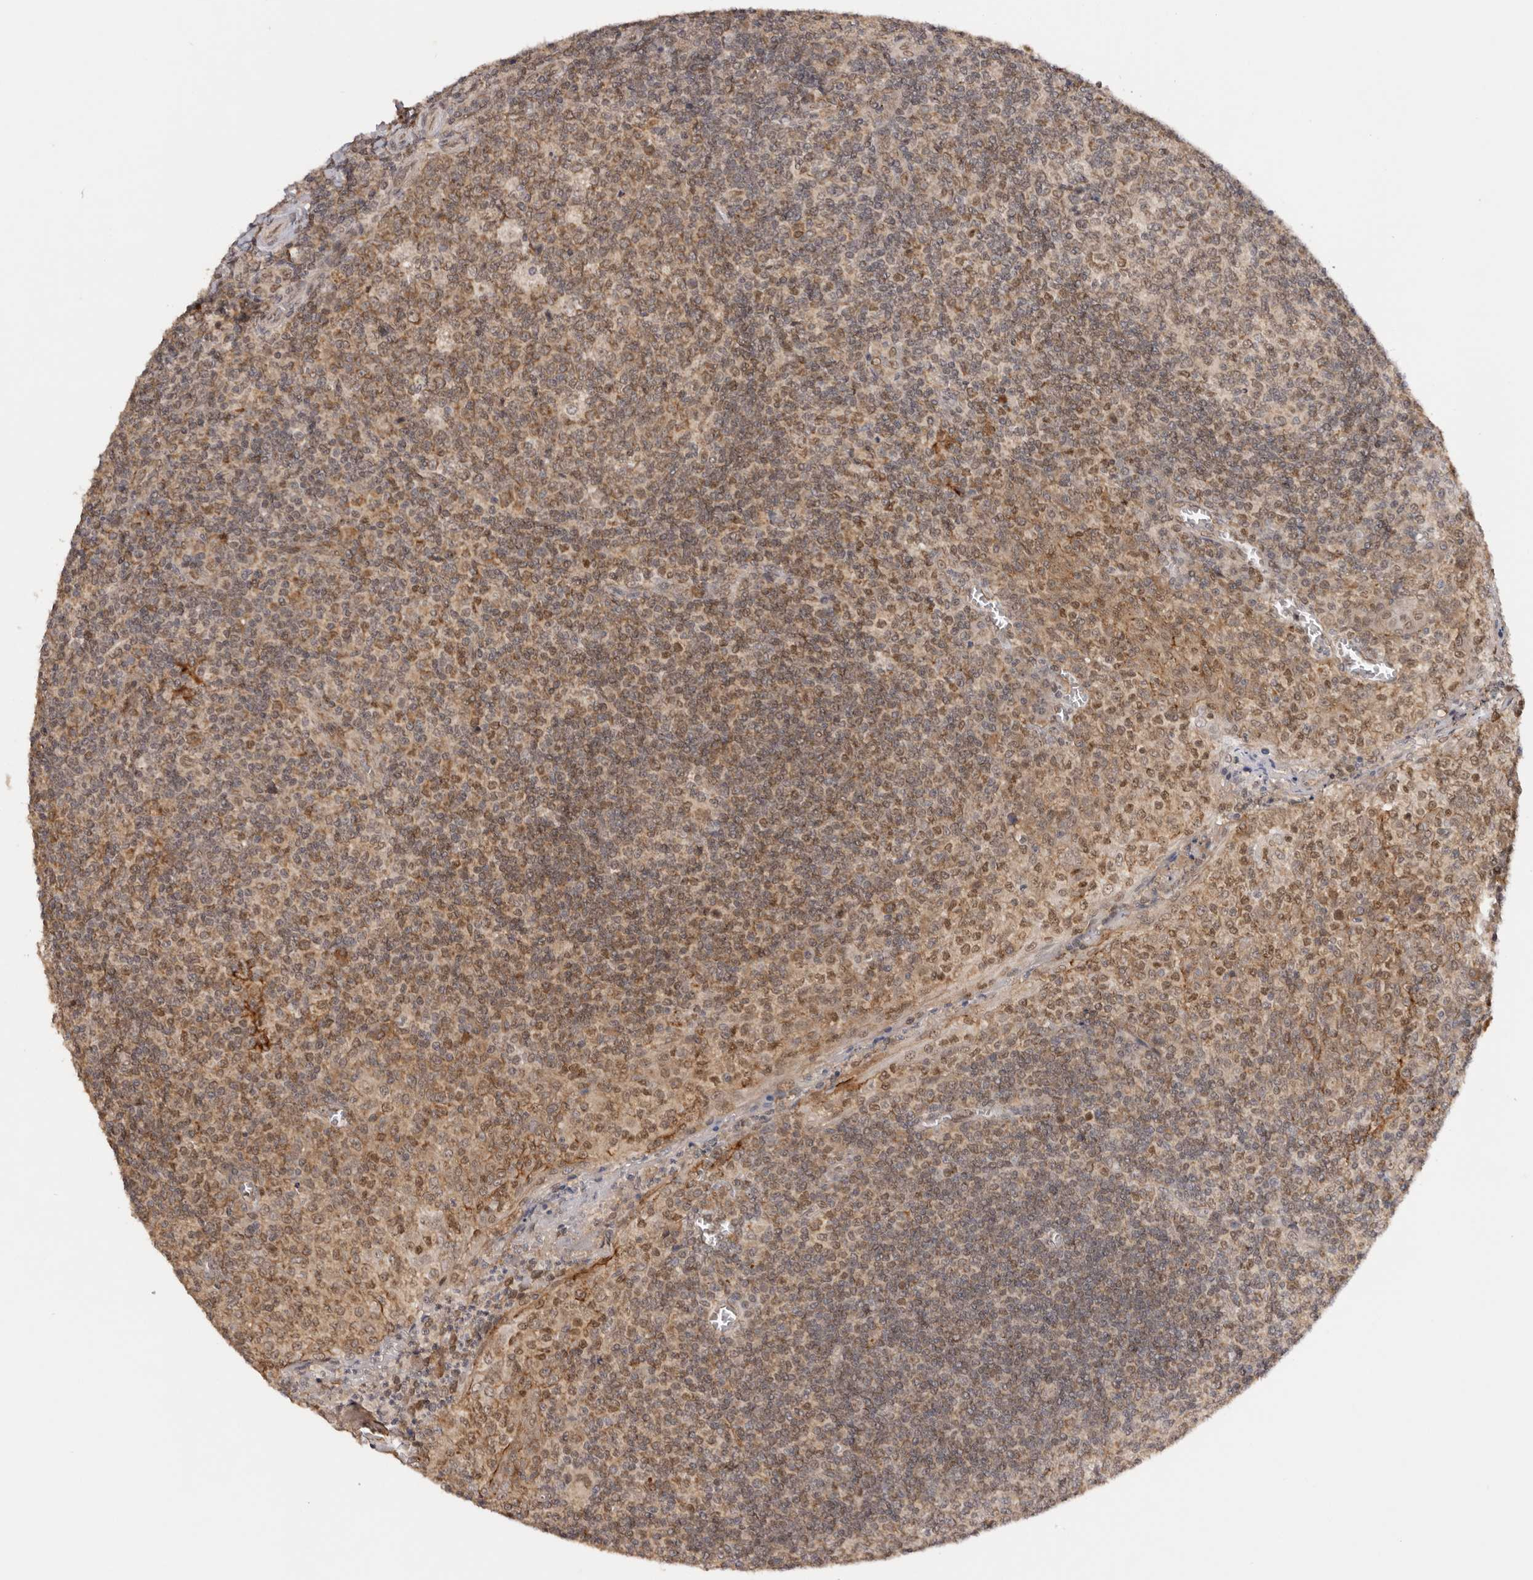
{"staining": {"intensity": "moderate", "quantity": ">75%", "location": "cytoplasmic/membranous"}, "tissue": "tonsil", "cell_type": "Germinal center cells", "image_type": "normal", "snomed": [{"axis": "morphology", "description": "Normal tissue, NOS"}, {"axis": "topography", "description": "Tonsil"}], "caption": "Germinal center cells display medium levels of moderate cytoplasmic/membranous positivity in approximately >75% of cells in normal human tonsil.", "gene": "TARS2", "patient": {"sex": "female", "age": 19}}